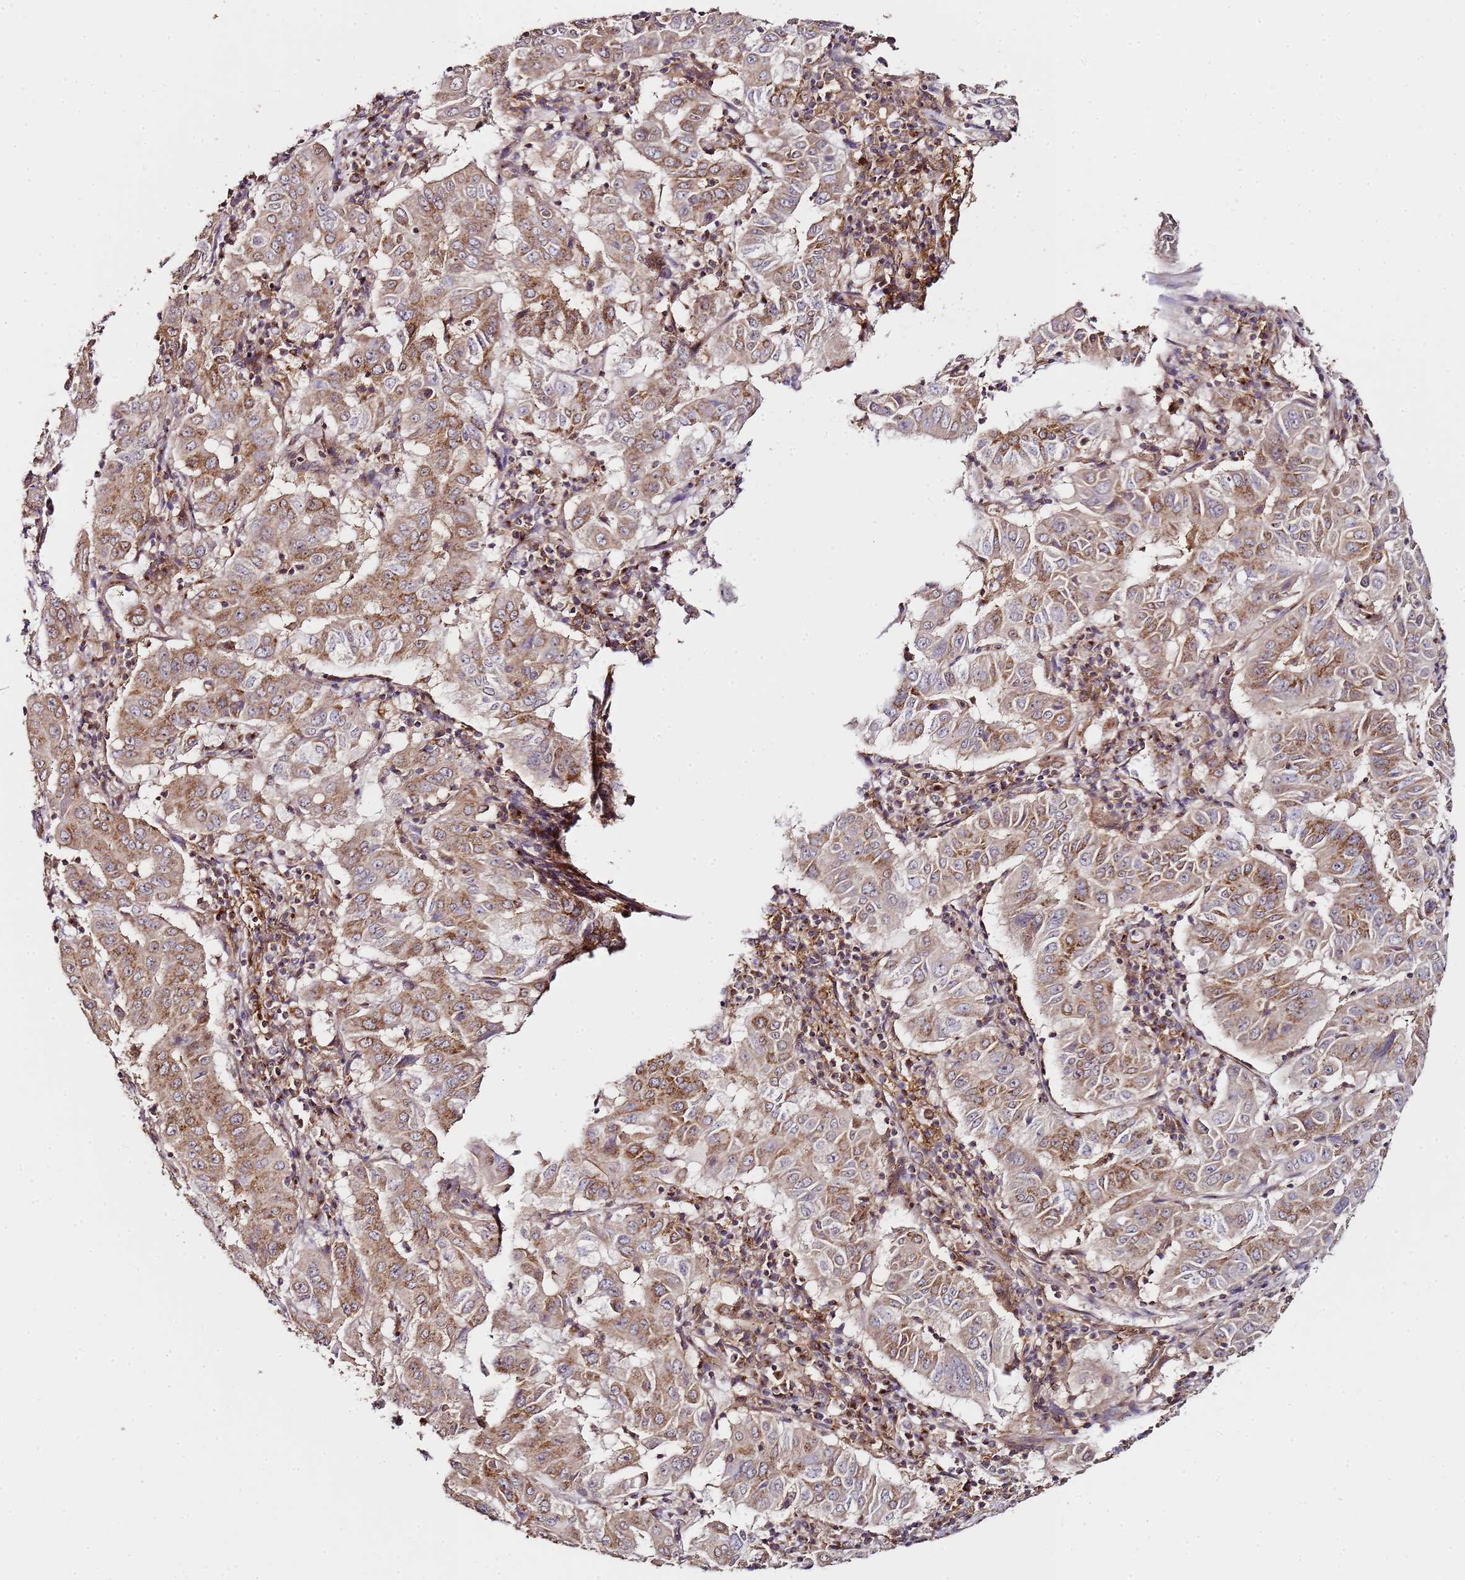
{"staining": {"intensity": "moderate", "quantity": ">75%", "location": "cytoplasmic/membranous"}, "tissue": "pancreatic cancer", "cell_type": "Tumor cells", "image_type": "cancer", "snomed": [{"axis": "morphology", "description": "Adenocarcinoma, NOS"}, {"axis": "topography", "description": "Pancreas"}], "caption": "The micrograph displays a brown stain indicating the presence of a protein in the cytoplasmic/membranous of tumor cells in pancreatic adenocarcinoma. The staining was performed using DAB to visualize the protein expression in brown, while the nuclei were stained in blue with hematoxylin (Magnification: 20x).", "gene": "MRPL49", "patient": {"sex": "male", "age": 63}}